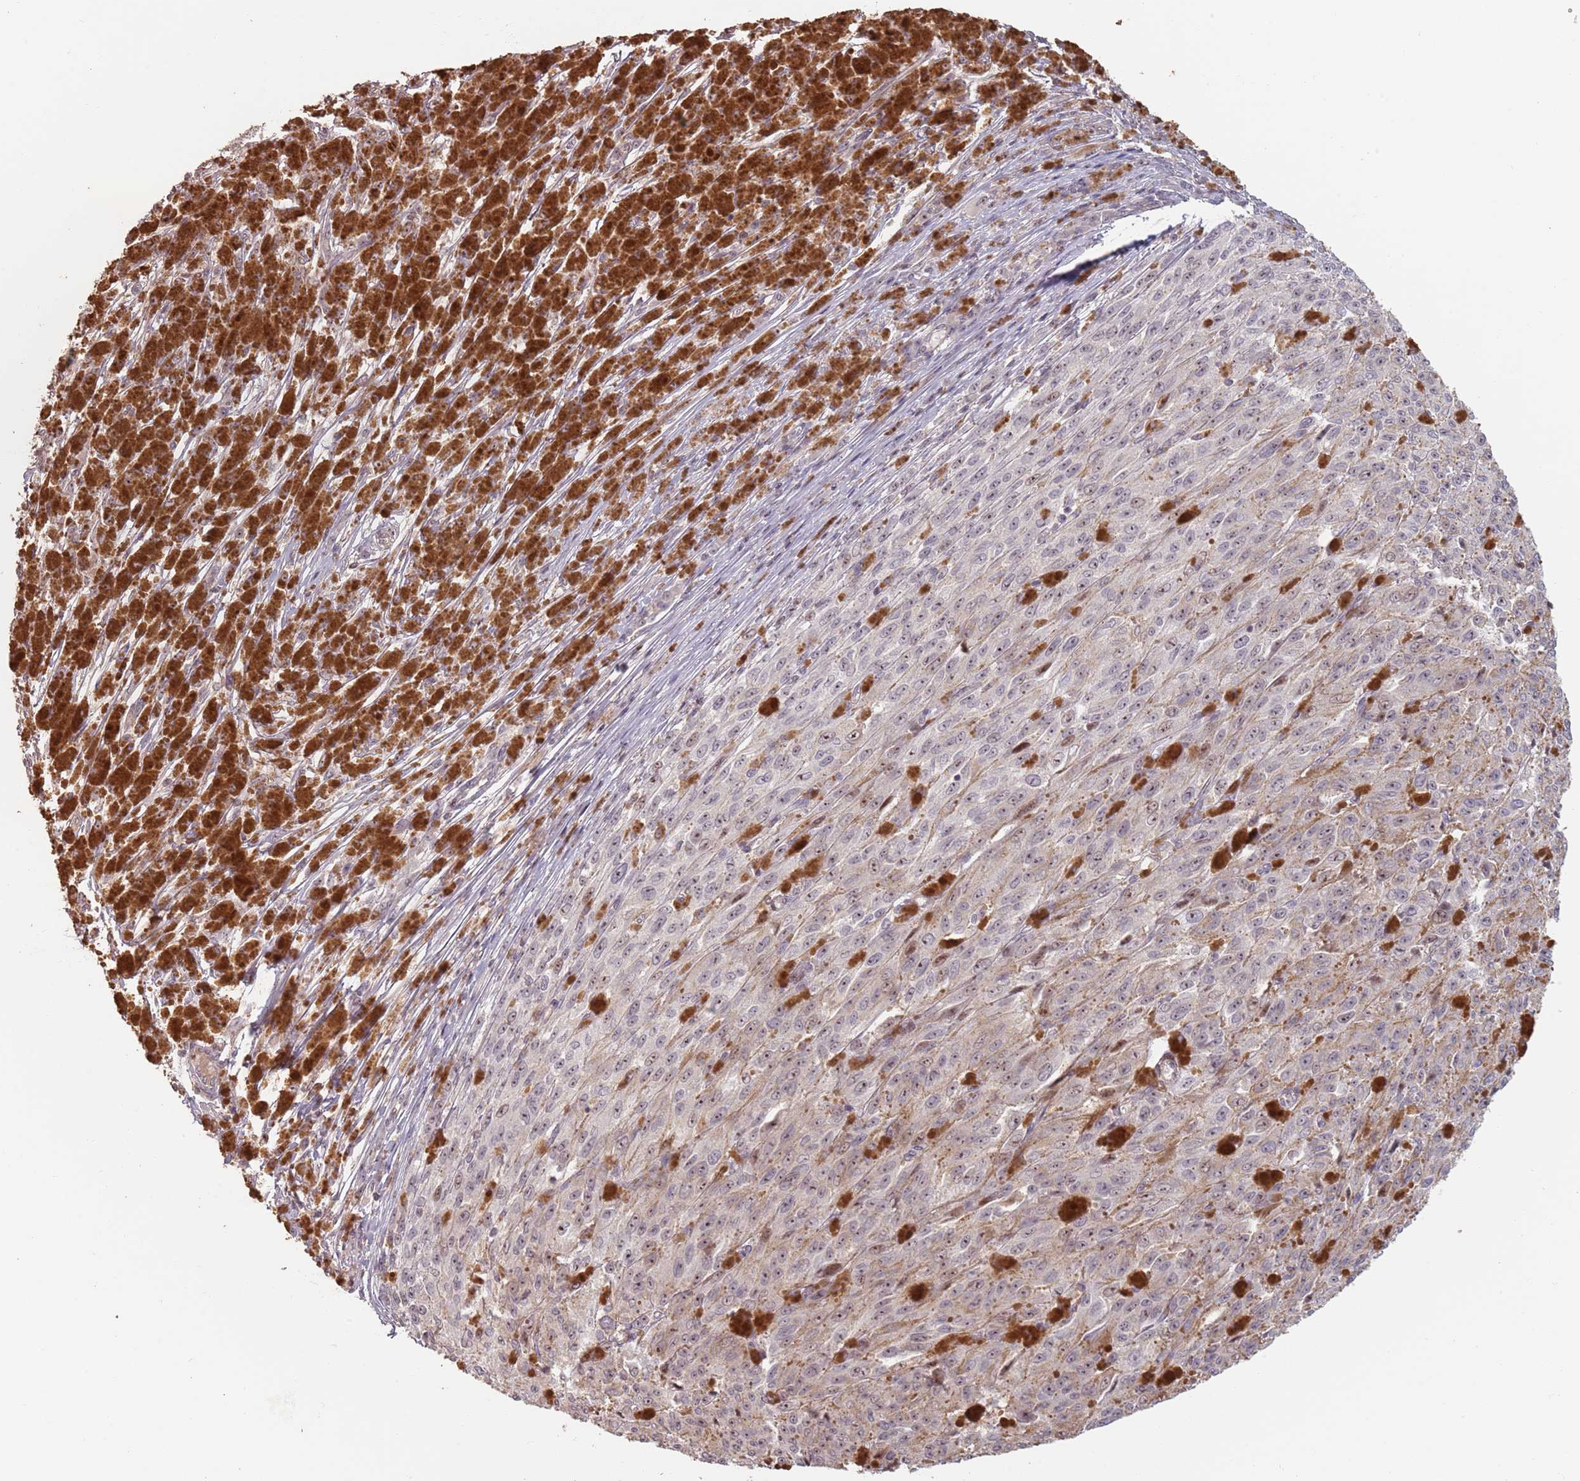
{"staining": {"intensity": "moderate", "quantity": ">75%", "location": "nuclear"}, "tissue": "melanoma", "cell_type": "Tumor cells", "image_type": "cancer", "snomed": [{"axis": "morphology", "description": "Malignant melanoma, NOS"}, {"axis": "topography", "description": "Skin"}], "caption": "Protein expression analysis of malignant melanoma exhibits moderate nuclear expression in about >75% of tumor cells.", "gene": "ADTRP", "patient": {"sex": "female", "age": 52}}